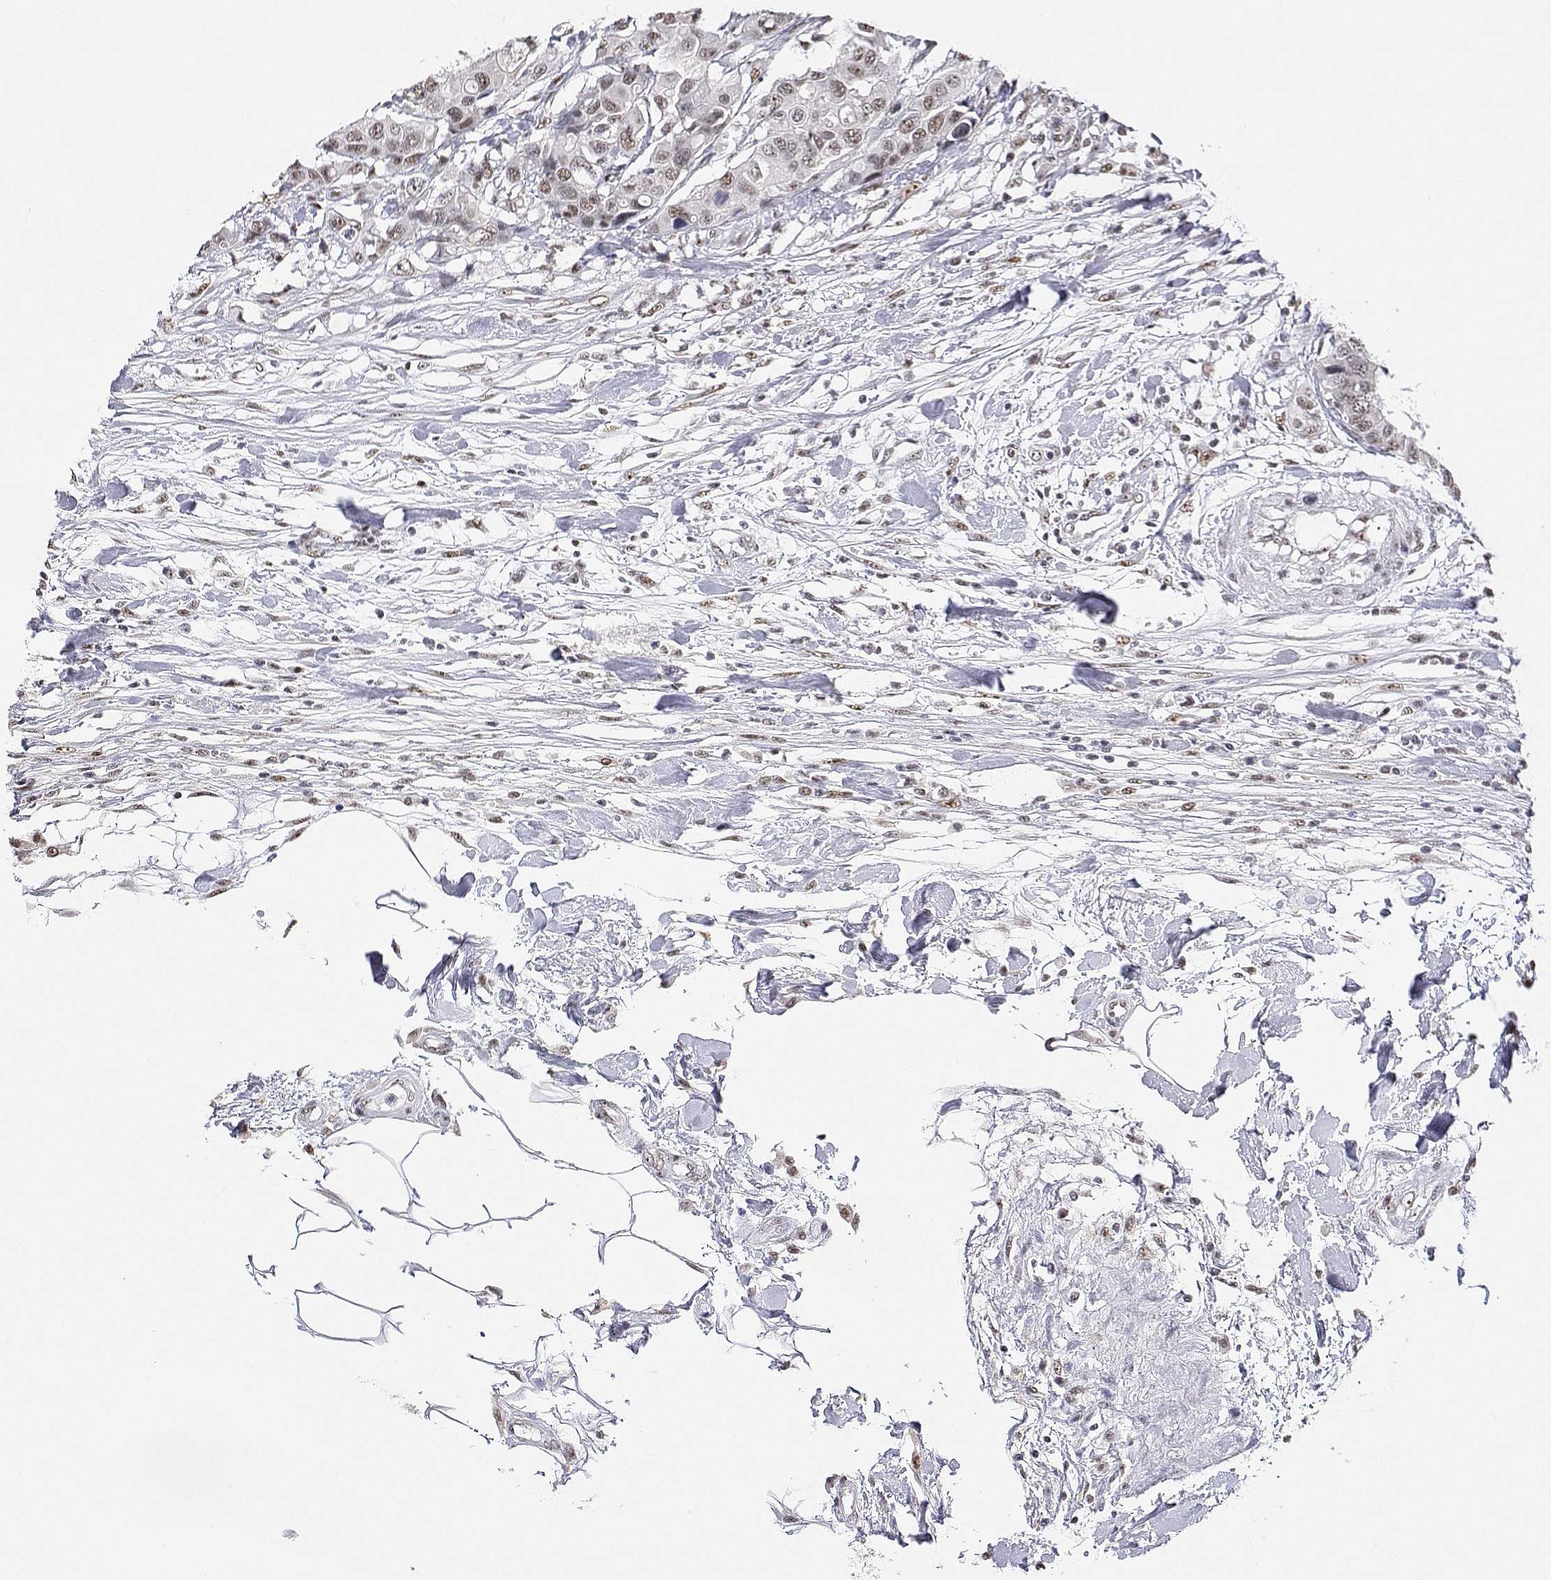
{"staining": {"intensity": "moderate", "quantity": ">75%", "location": "nuclear"}, "tissue": "colorectal cancer", "cell_type": "Tumor cells", "image_type": "cancer", "snomed": [{"axis": "morphology", "description": "Adenocarcinoma, NOS"}, {"axis": "topography", "description": "Colon"}], "caption": "Immunohistochemistry histopathology image of neoplastic tissue: colorectal cancer stained using IHC displays medium levels of moderate protein expression localized specifically in the nuclear of tumor cells, appearing as a nuclear brown color.", "gene": "ADAR", "patient": {"sex": "female", "age": 43}}